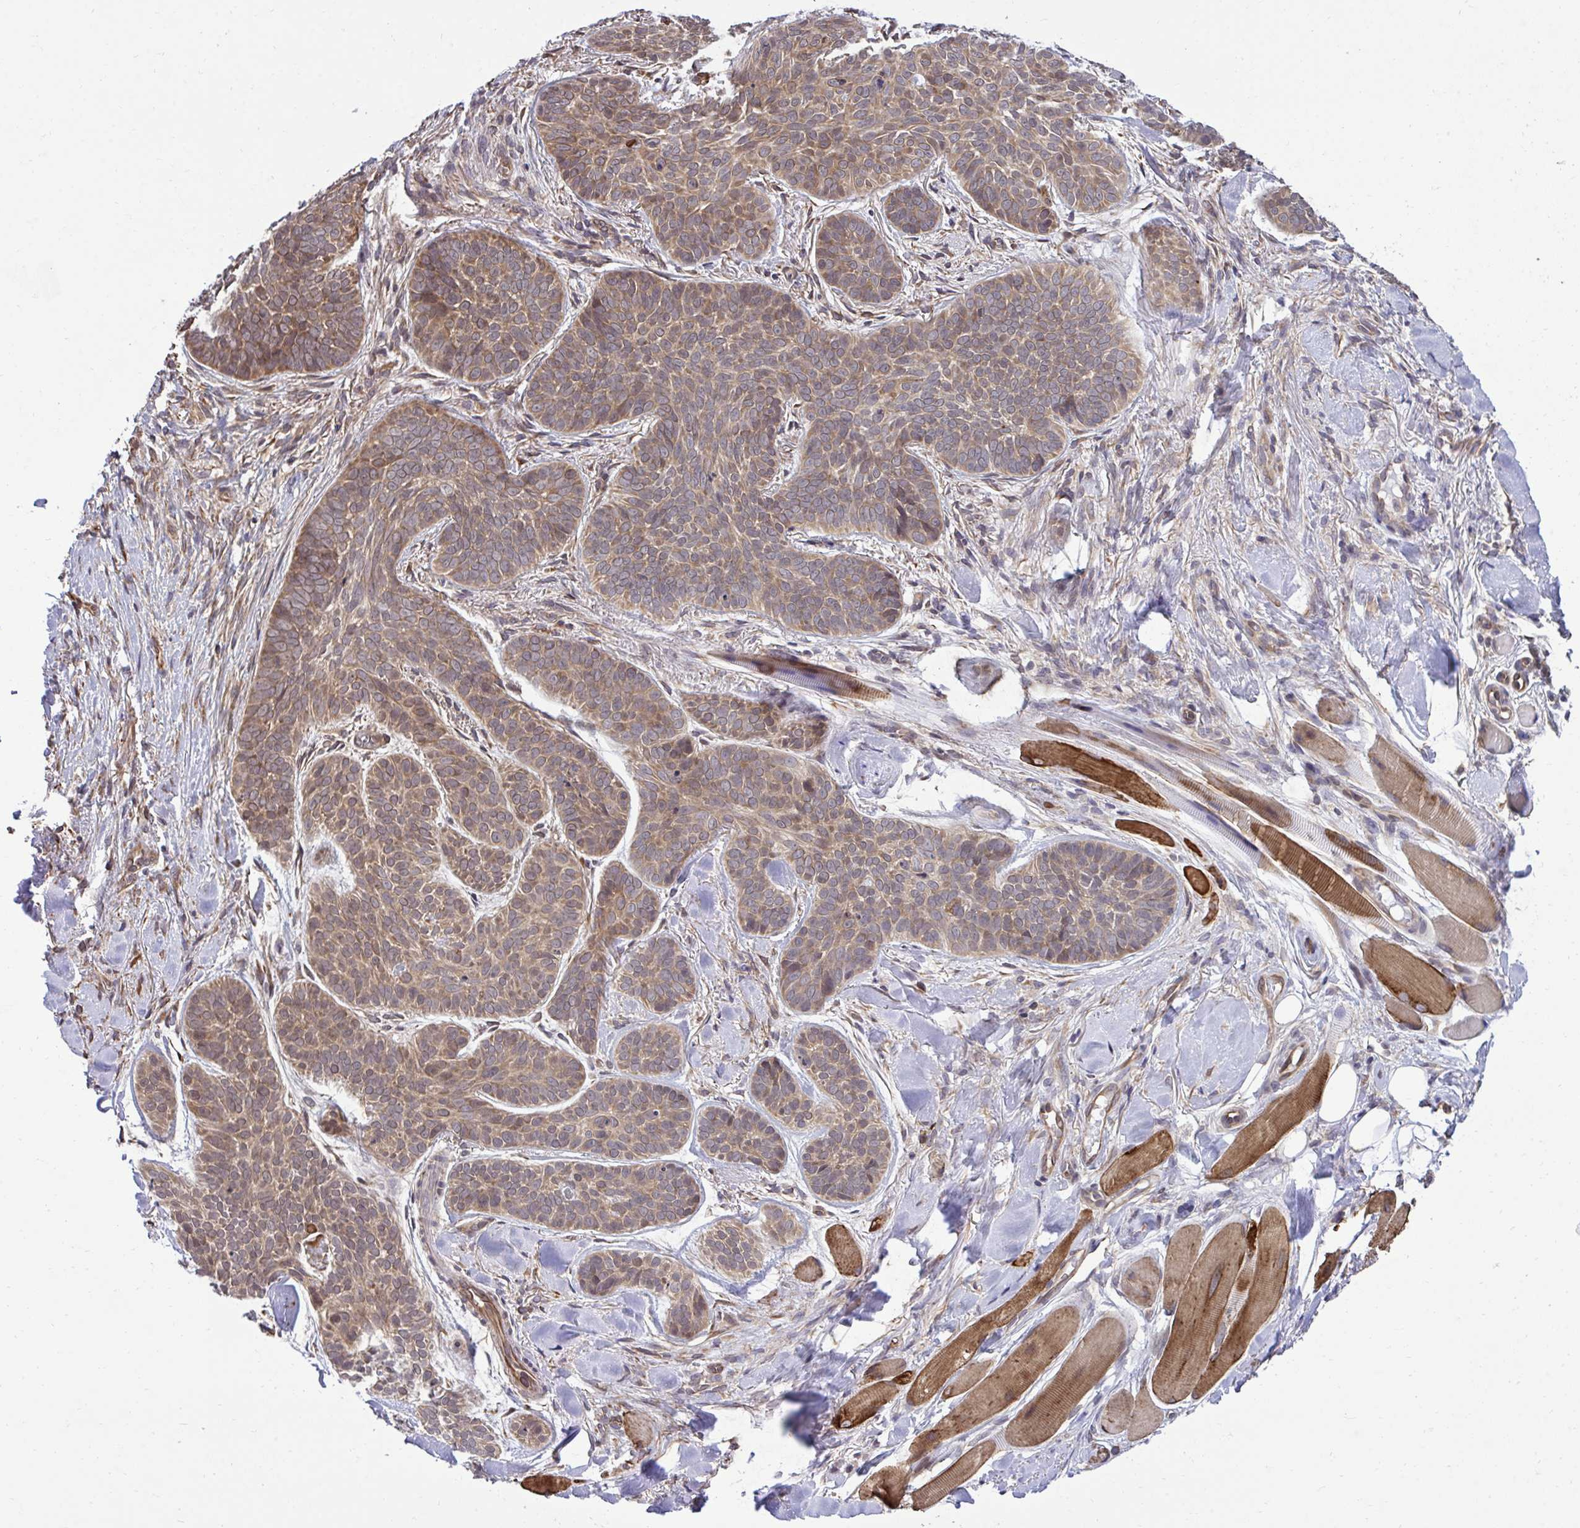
{"staining": {"intensity": "moderate", "quantity": "25%-75%", "location": "cytoplasmic/membranous"}, "tissue": "skin cancer", "cell_type": "Tumor cells", "image_type": "cancer", "snomed": [{"axis": "morphology", "description": "Basal cell carcinoma"}, {"axis": "topography", "description": "Skin"}, {"axis": "topography", "description": "Skin of nose"}], "caption": "Tumor cells show medium levels of moderate cytoplasmic/membranous expression in approximately 25%-75% of cells in human basal cell carcinoma (skin). (Stains: DAB in brown, nuclei in blue, Microscopy: brightfield microscopy at high magnification).", "gene": "RPS15", "patient": {"sex": "female", "age": 81}}